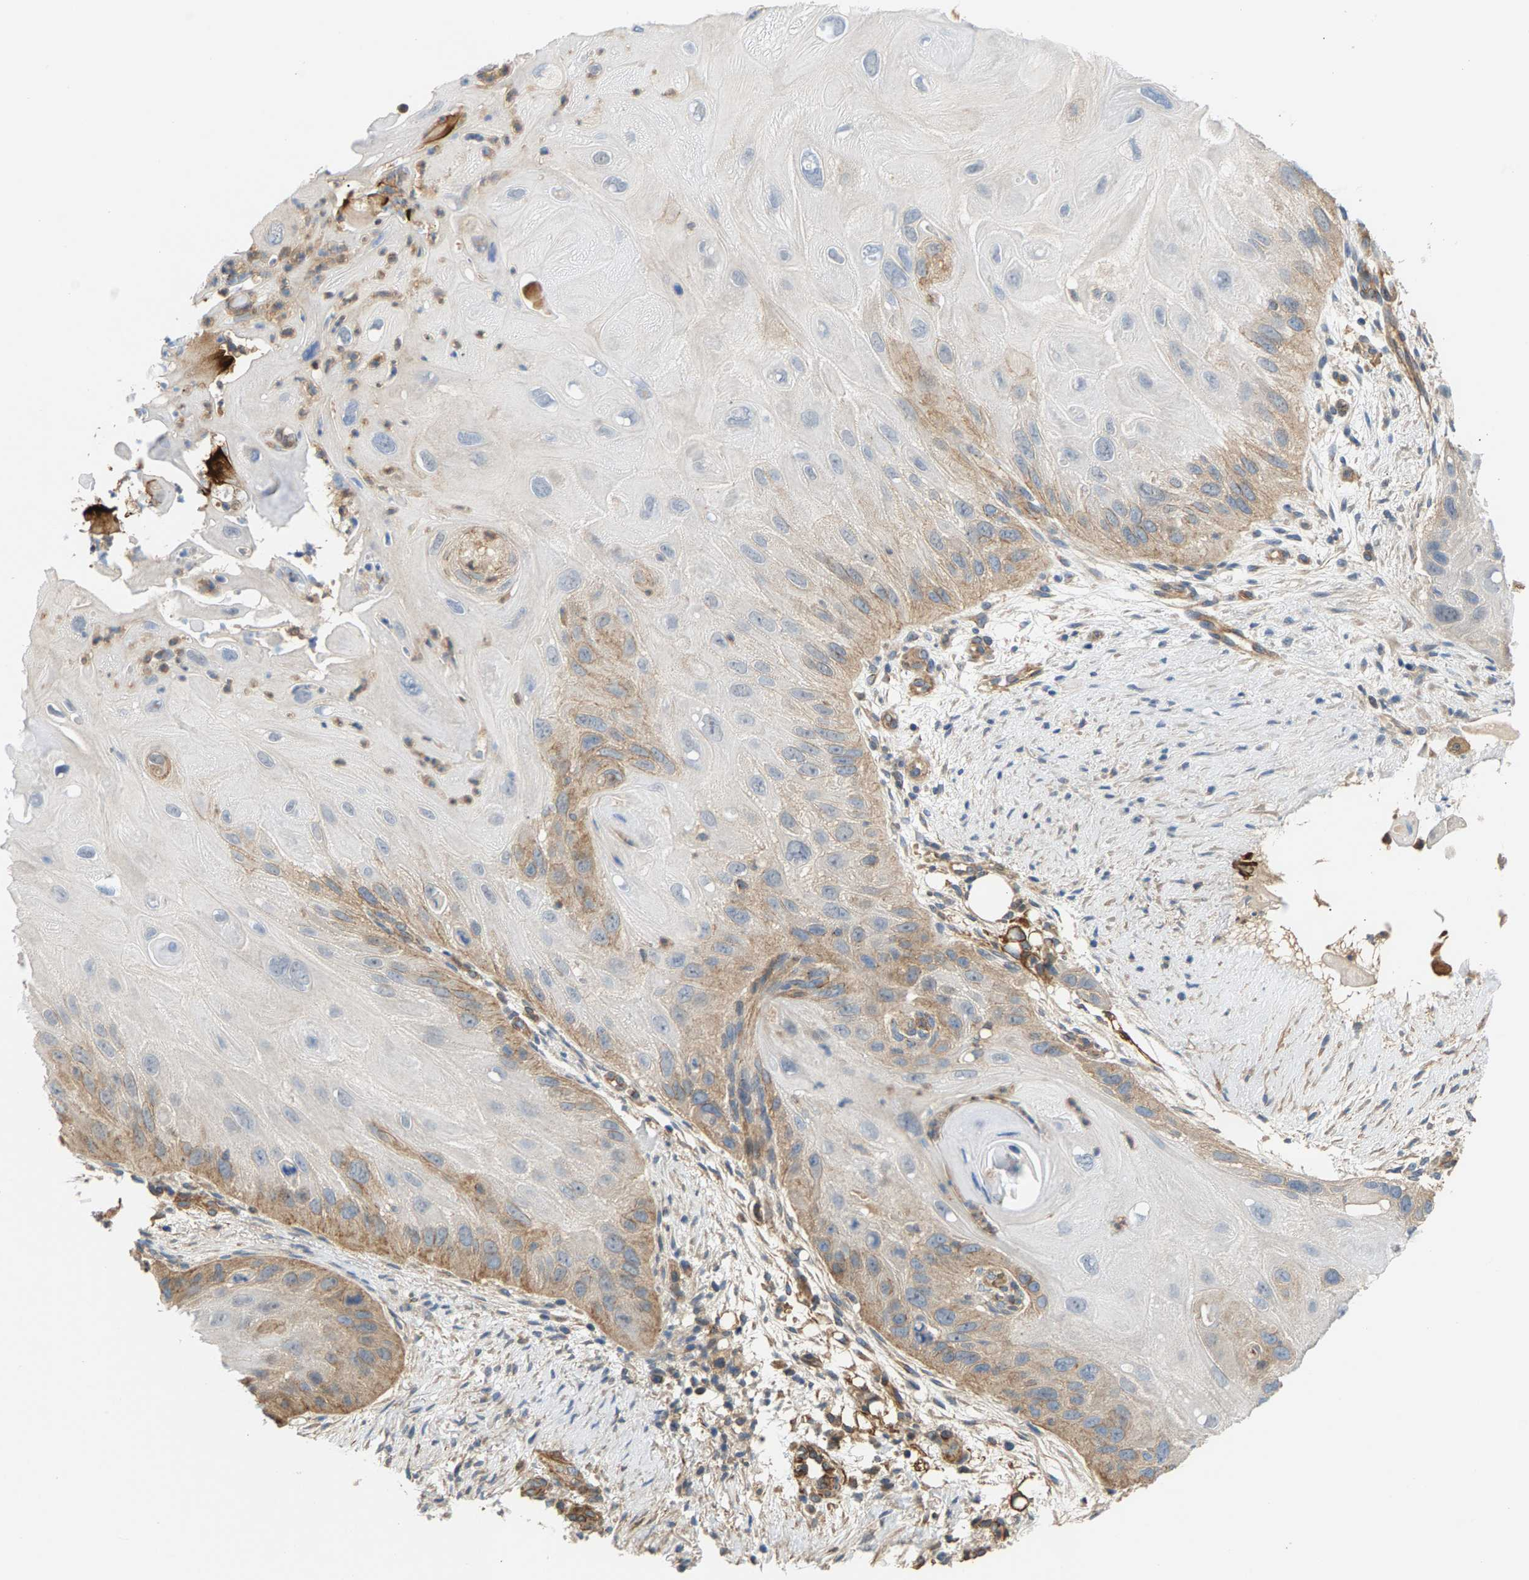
{"staining": {"intensity": "moderate", "quantity": "<25%", "location": "cytoplasmic/membranous"}, "tissue": "skin cancer", "cell_type": "Tumor cells", "image_type": "cancer", "snomed": [{"axis": "morphology", "description": "Squamous cell carcinoma, NOS"}, {"axis": "topography", "description": "Skin"}], "caption": "The micrograph reveals staining of squamous cell carcinoma (skin), revealing moderate cytoplasmic/membranous protein positivity (brown color) within tumor cells. (Brightfield microscopy of DAB IHC at high magnification).", "gene": "KRTAP27-1", "patient": {"sex": "female", "age": 77}}